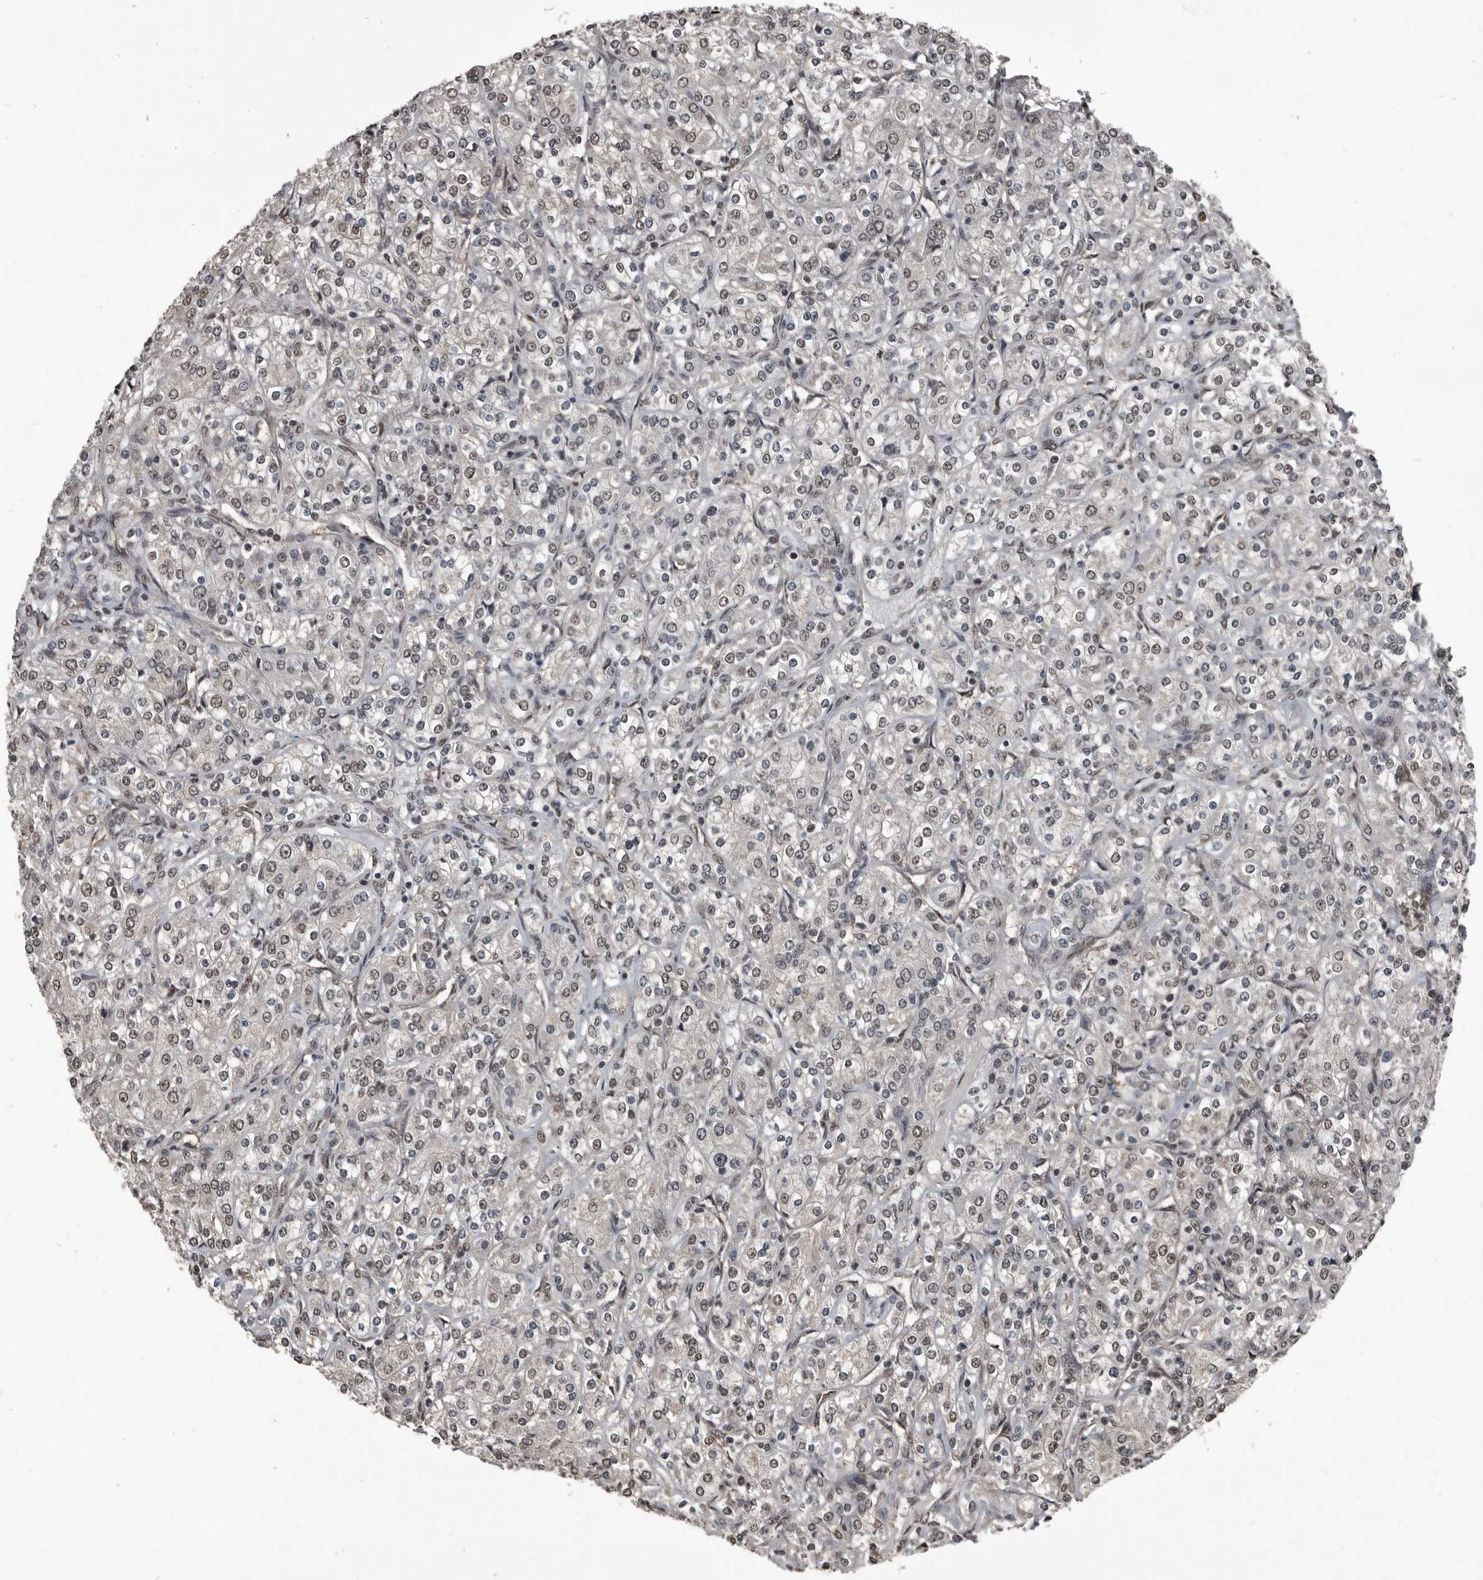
{"staining": {"intensity": "weak", "quantity": "<25%", "location": "nuclear"}, "tissue": "renal cancer", "cell_type": "Tumor cells", "image_type": "cancer", "snomed": [{"axis": "morphology", "description": "Adenocarcinoma, NOS"}, {"axis": "topography", "description": "Kidney"}], "caption": "Tumor cells are negative for brown protein staining in adenocarcinoma (renal).", "gene": "CHD1L", "patient": {"sex": "male", "age": 77}}